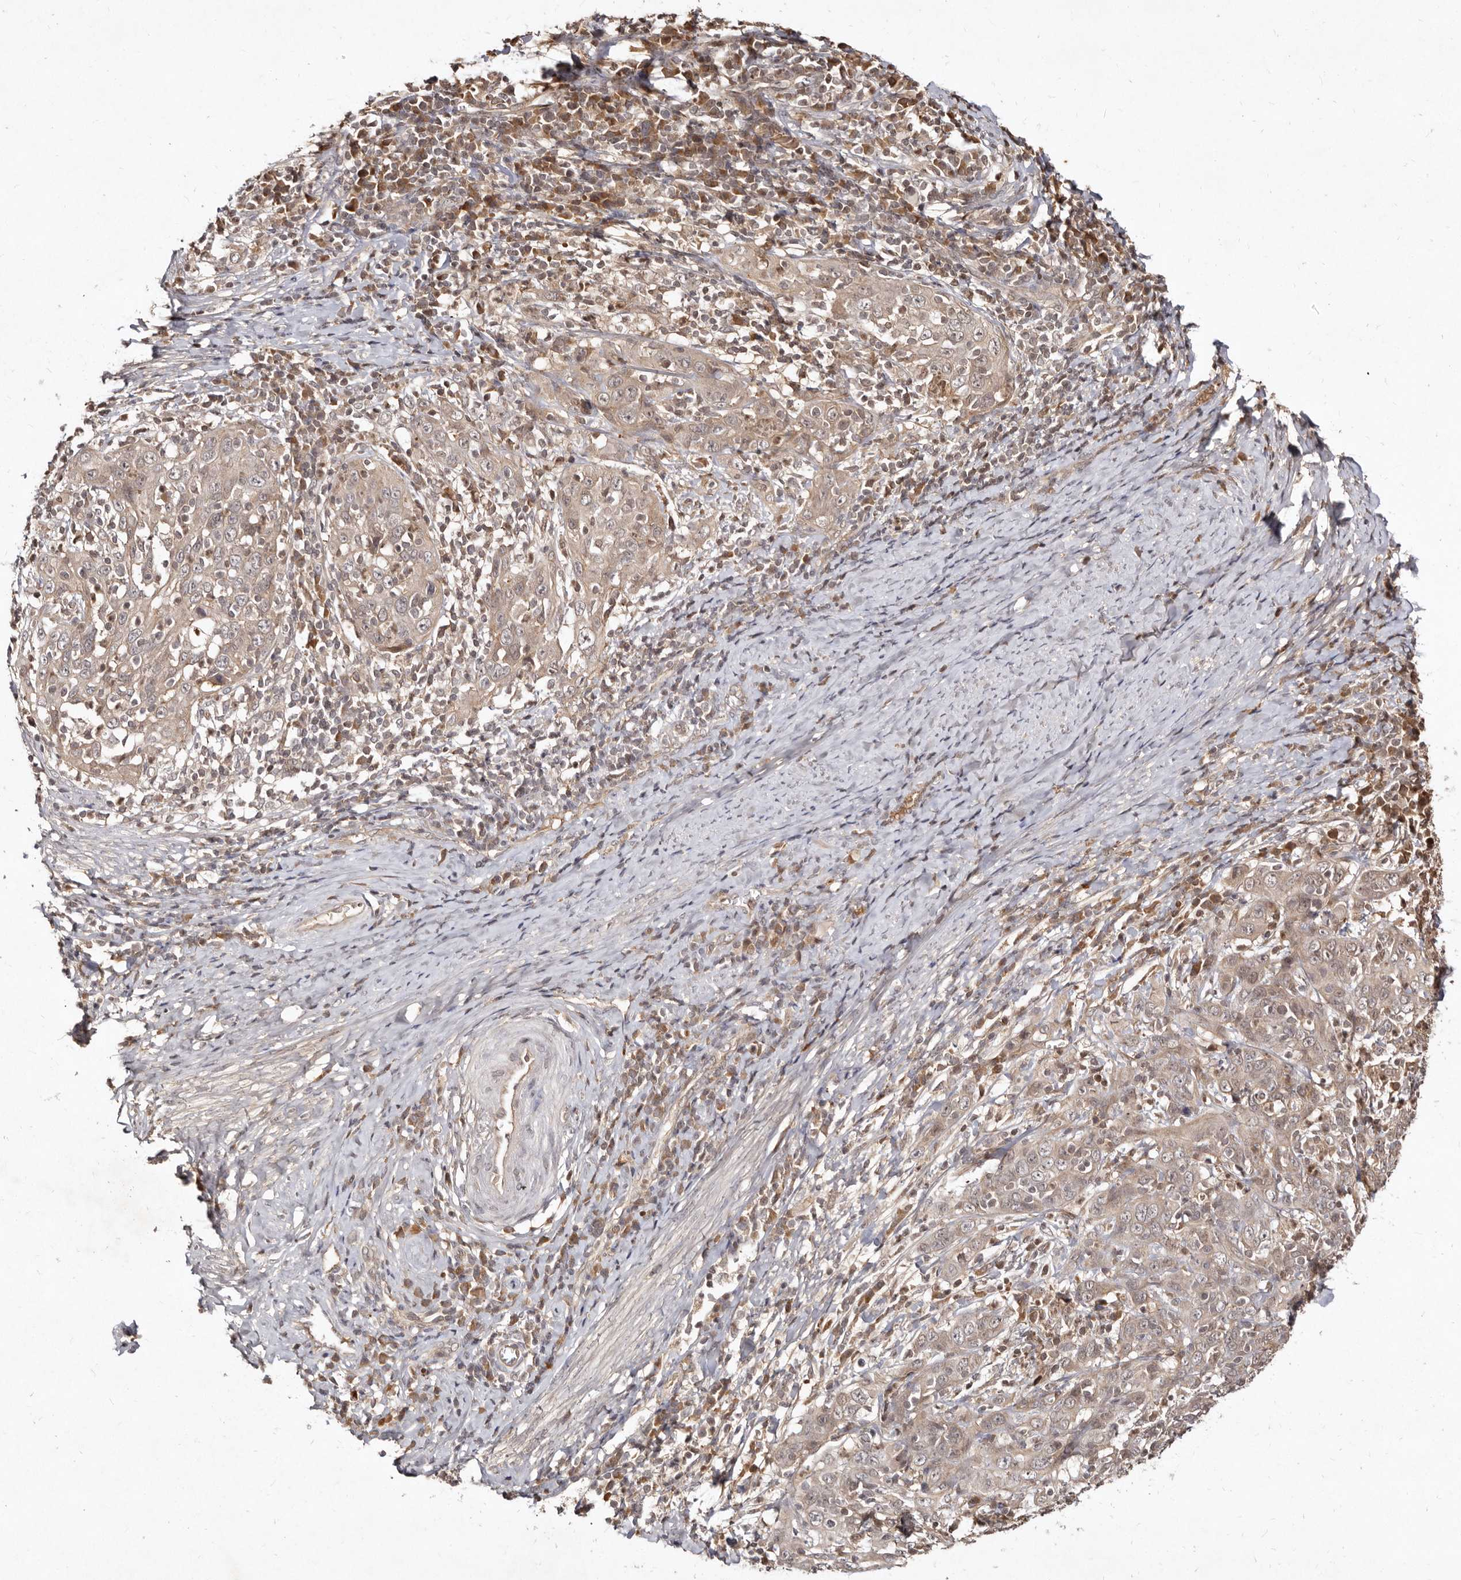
{"staining": {"intensity": "weak", "quantity": "25%-75%", "location": "cytoplasmic/membranous"}, "tissue": "cervical cancer", "cell_type": "Tumor cells", "image_type": "cancer", "snomed": [{"axis": "morphology", "description": "Squamous cell carcinoma, NOS"}, {"axis": "topography", "description": "Cervix"}], "caption": "A high-resolution photomicrograph shows IHC staining of squamous cell carcinoma (cervical), which demonstrates weak cytoplasmic/membranous expression in about 25%-75% of tumor cells.", "gene": "LCORL", "patient": {"sex": "female", "age": 46}}